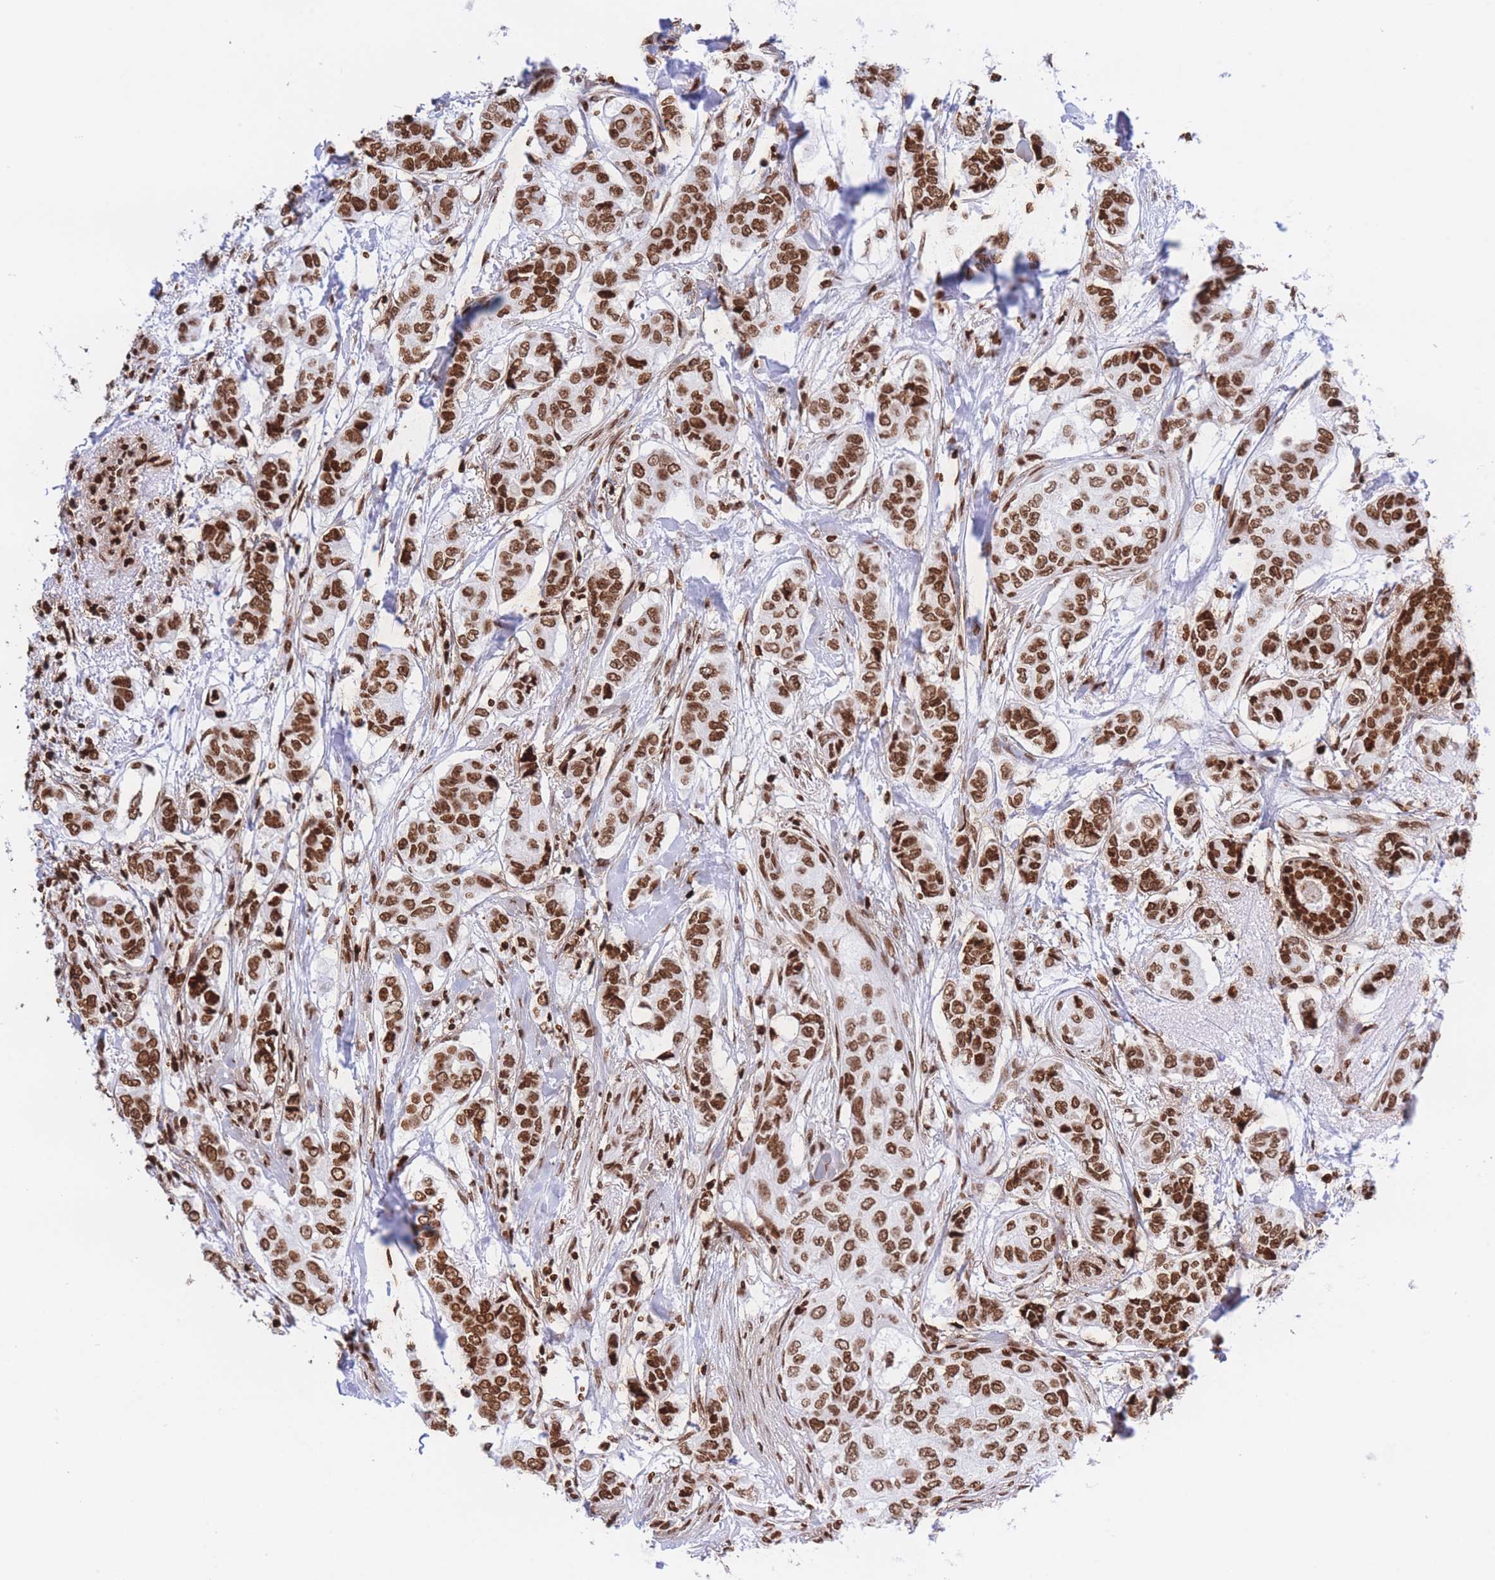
{"staining": {"intensity": "strong", "quantity": ">75%", "location": "nuclear"}, "tissue": "breast cancer", "cell_type": "Tumor cells", "image_type": "cancer", "snomed": [{"axis": "morphology", "description": "Lobular carcinoma"}, {"axis": "topography", "description": "Breast"}], "caption": "A brown stain labels strong nuclear positivity of a protein in human lobular carcinoma (breast) tumor cells.", "gene": "H2BC11", "patient": {"sex": "female", "age": 51}}